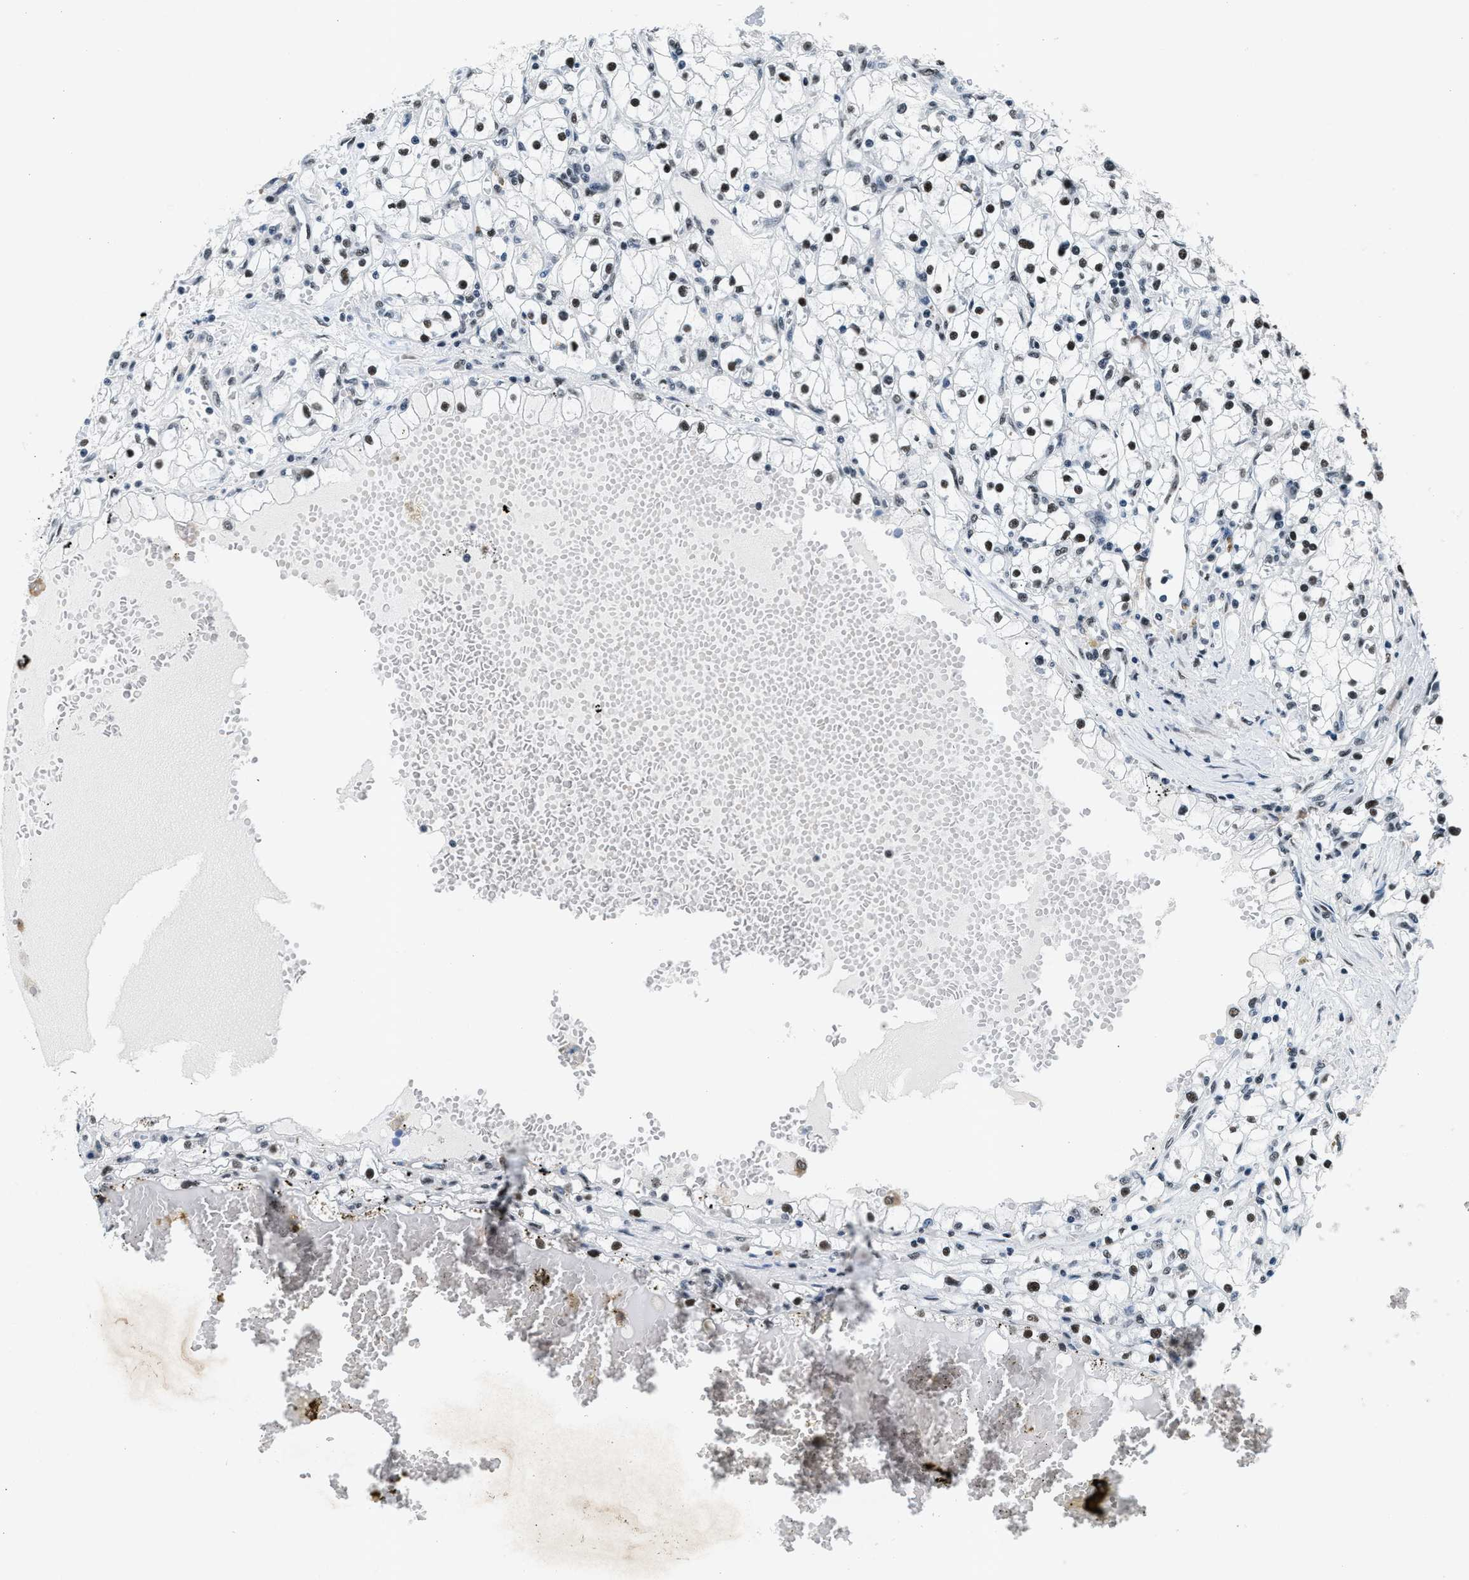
{"staining": {"intensity": "moderate", "quantity": ">75%", "location": "nuclear"}, "tissue": "renal cancer", "cell_type": "Tumor cells", "image_type": "cancer", "snomed": [{"axis": "morphology", "description": "Adenocarcinoma, NOS"}, {"axis": "topography", "description": "Kidney"}], "caption": "This photomicrograph demonstrates IHC staining of human adenocarcinoma (renal), with medium moderate nuclear staining in about >75% of tumor cells.", "gene": "ATF2", "patient": {"sex": "male", "age": 56}}